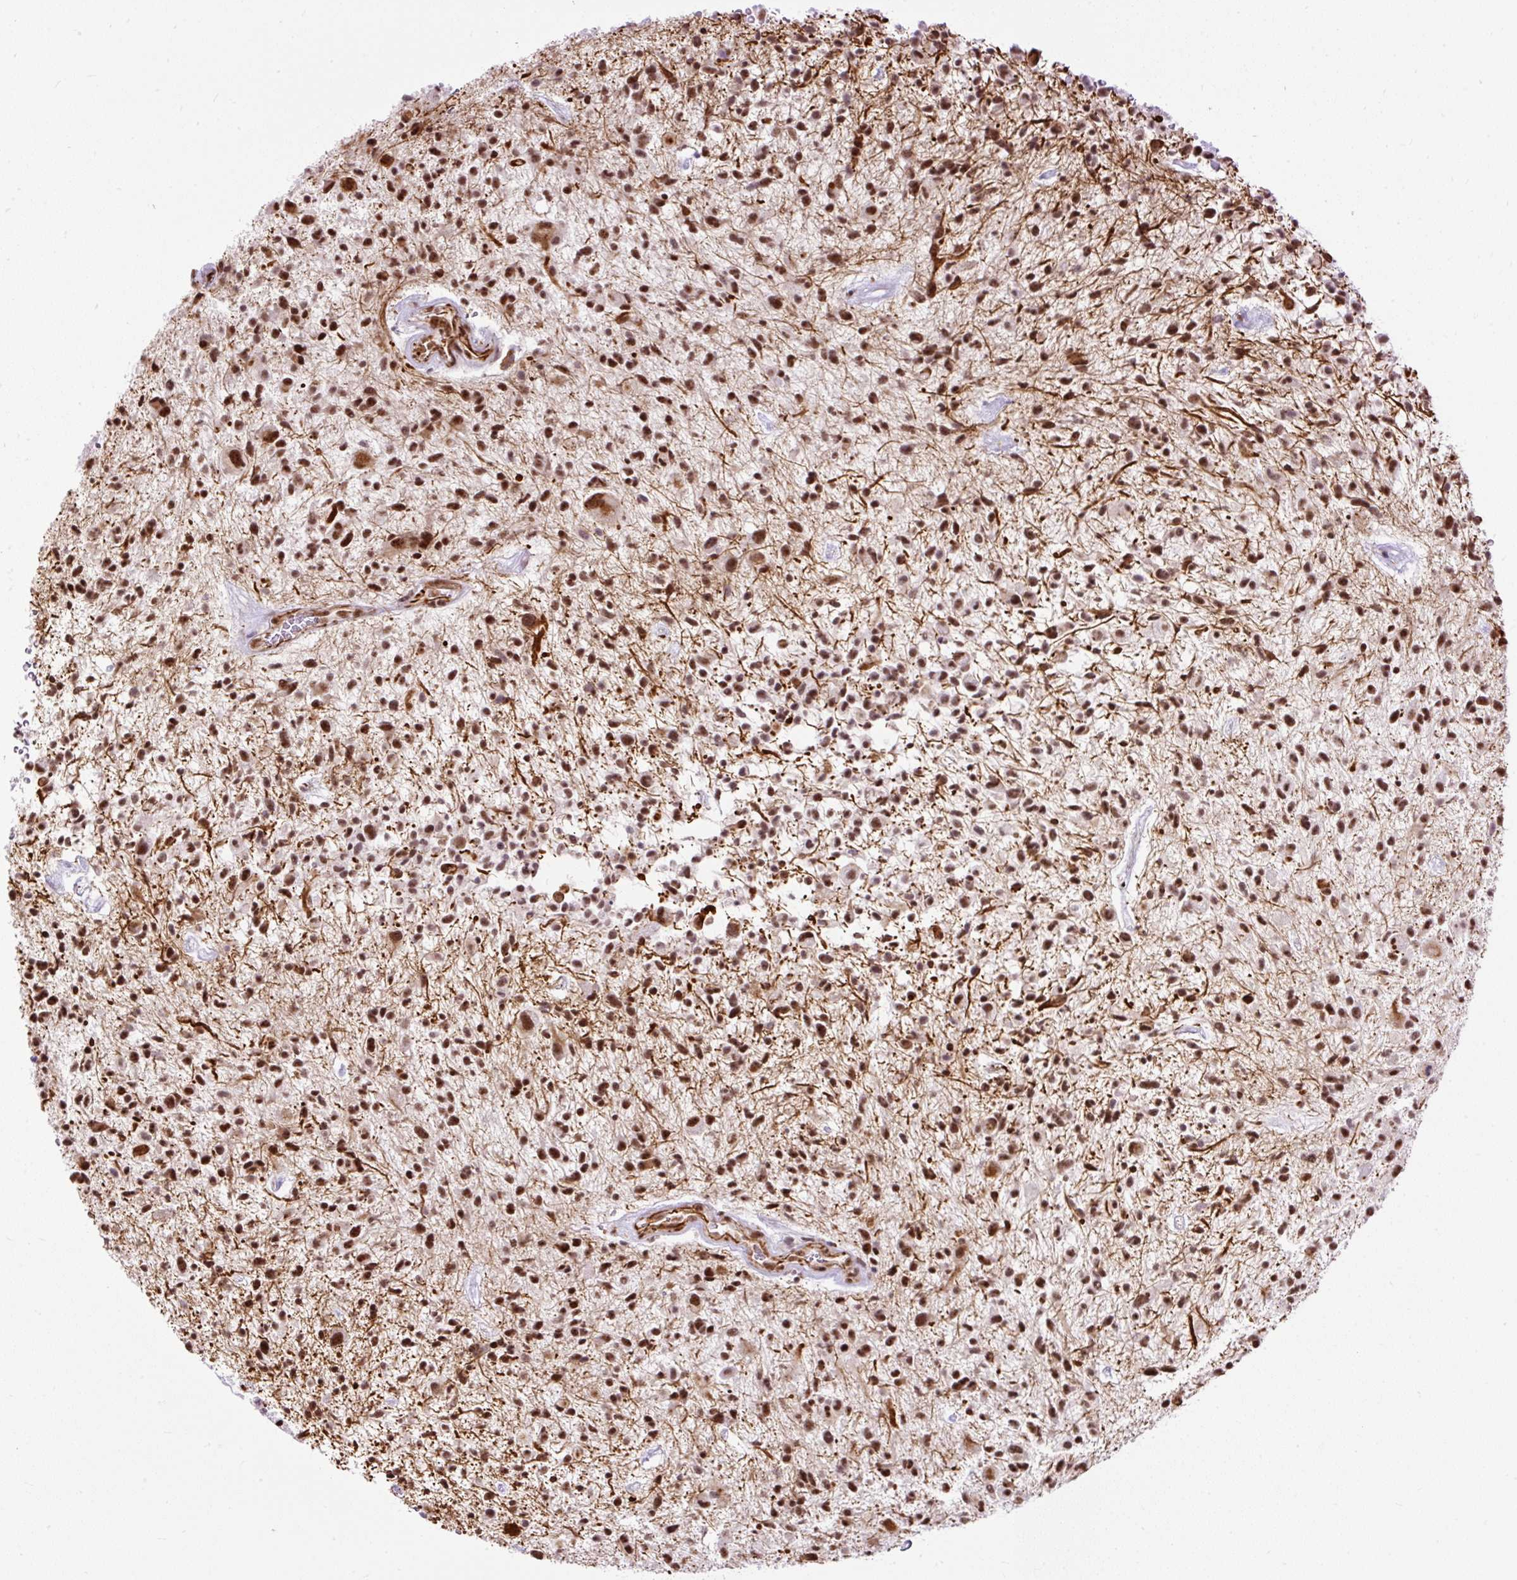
{"staining": {"intensity": "strong", "quantity": ">75%", "location": "nuclear"}, "tissue": "glioma", "cell_type": "Tumor cells", "image_type": "cancer", "snomed": [{"axis": "morphology", "description": "Glioma, malignant, High grade"}, {"axis": "topography", "description": "Brain"}], "caption": "A high-resolution image shows IHC staining of malignant glioma (high-grade), which displays strong nuclear expression in approximately >75% of tumor cells.", "gene": "LUC7L2", "patient": {"sex": "male", "age": 47}}